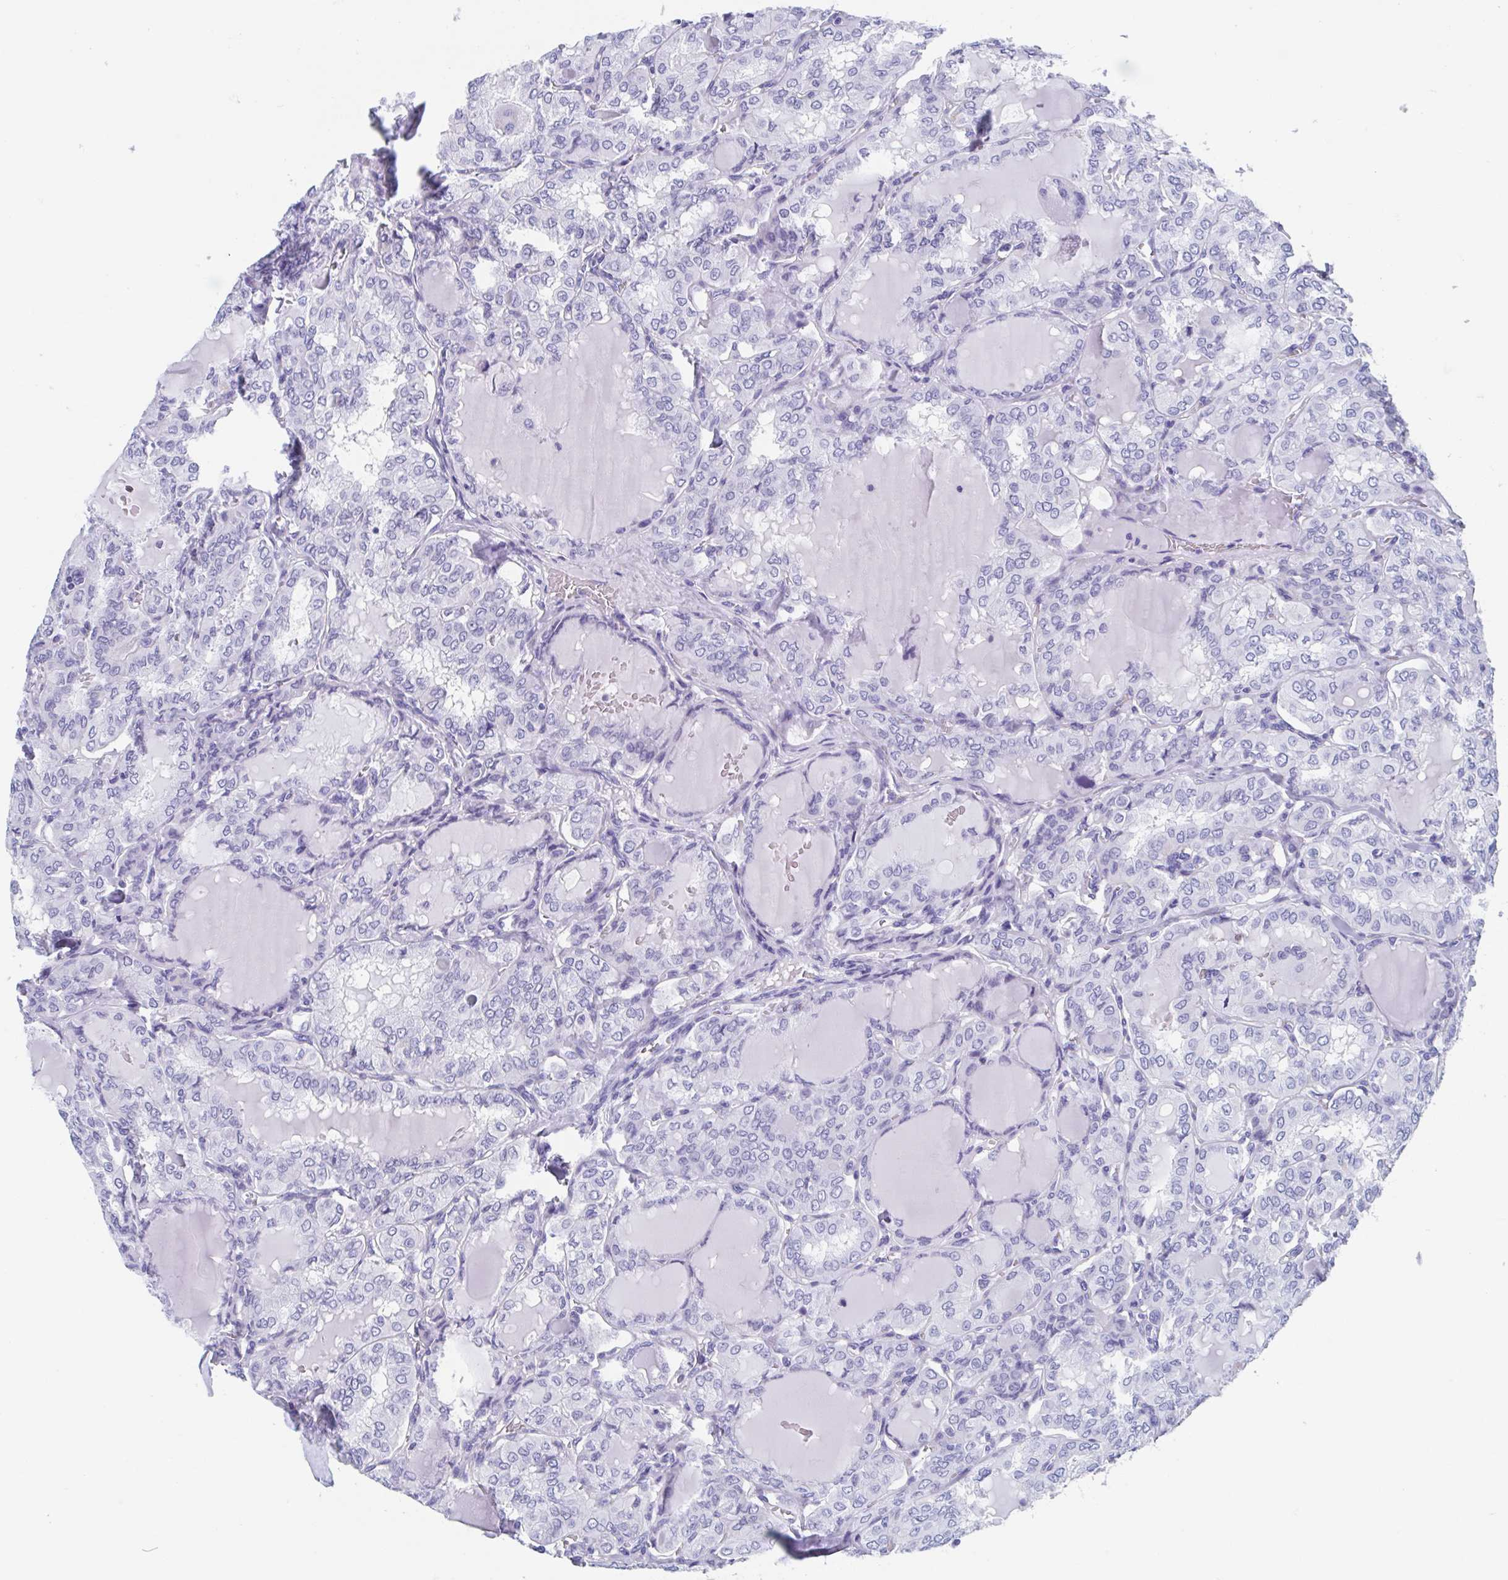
{"staining": {"intensity": "negative", "quantity": "none", "location": "none"}, "tissue": "thyroid cancer", "cell_type": "Tumor cells", "image_type": "cancer", "snomed": [{"axis": "morphology", "description": "Papillary adenocarcinoma, NOS"}, {"axis": "topography", "description": "Thyroid gland"}], "caption": "Tumor cells are negative for brown protein staining in thyroid papillary adenocarcinoma.", "gene": "C10orf53", "patient": {"sex": "male", "age": 20}}